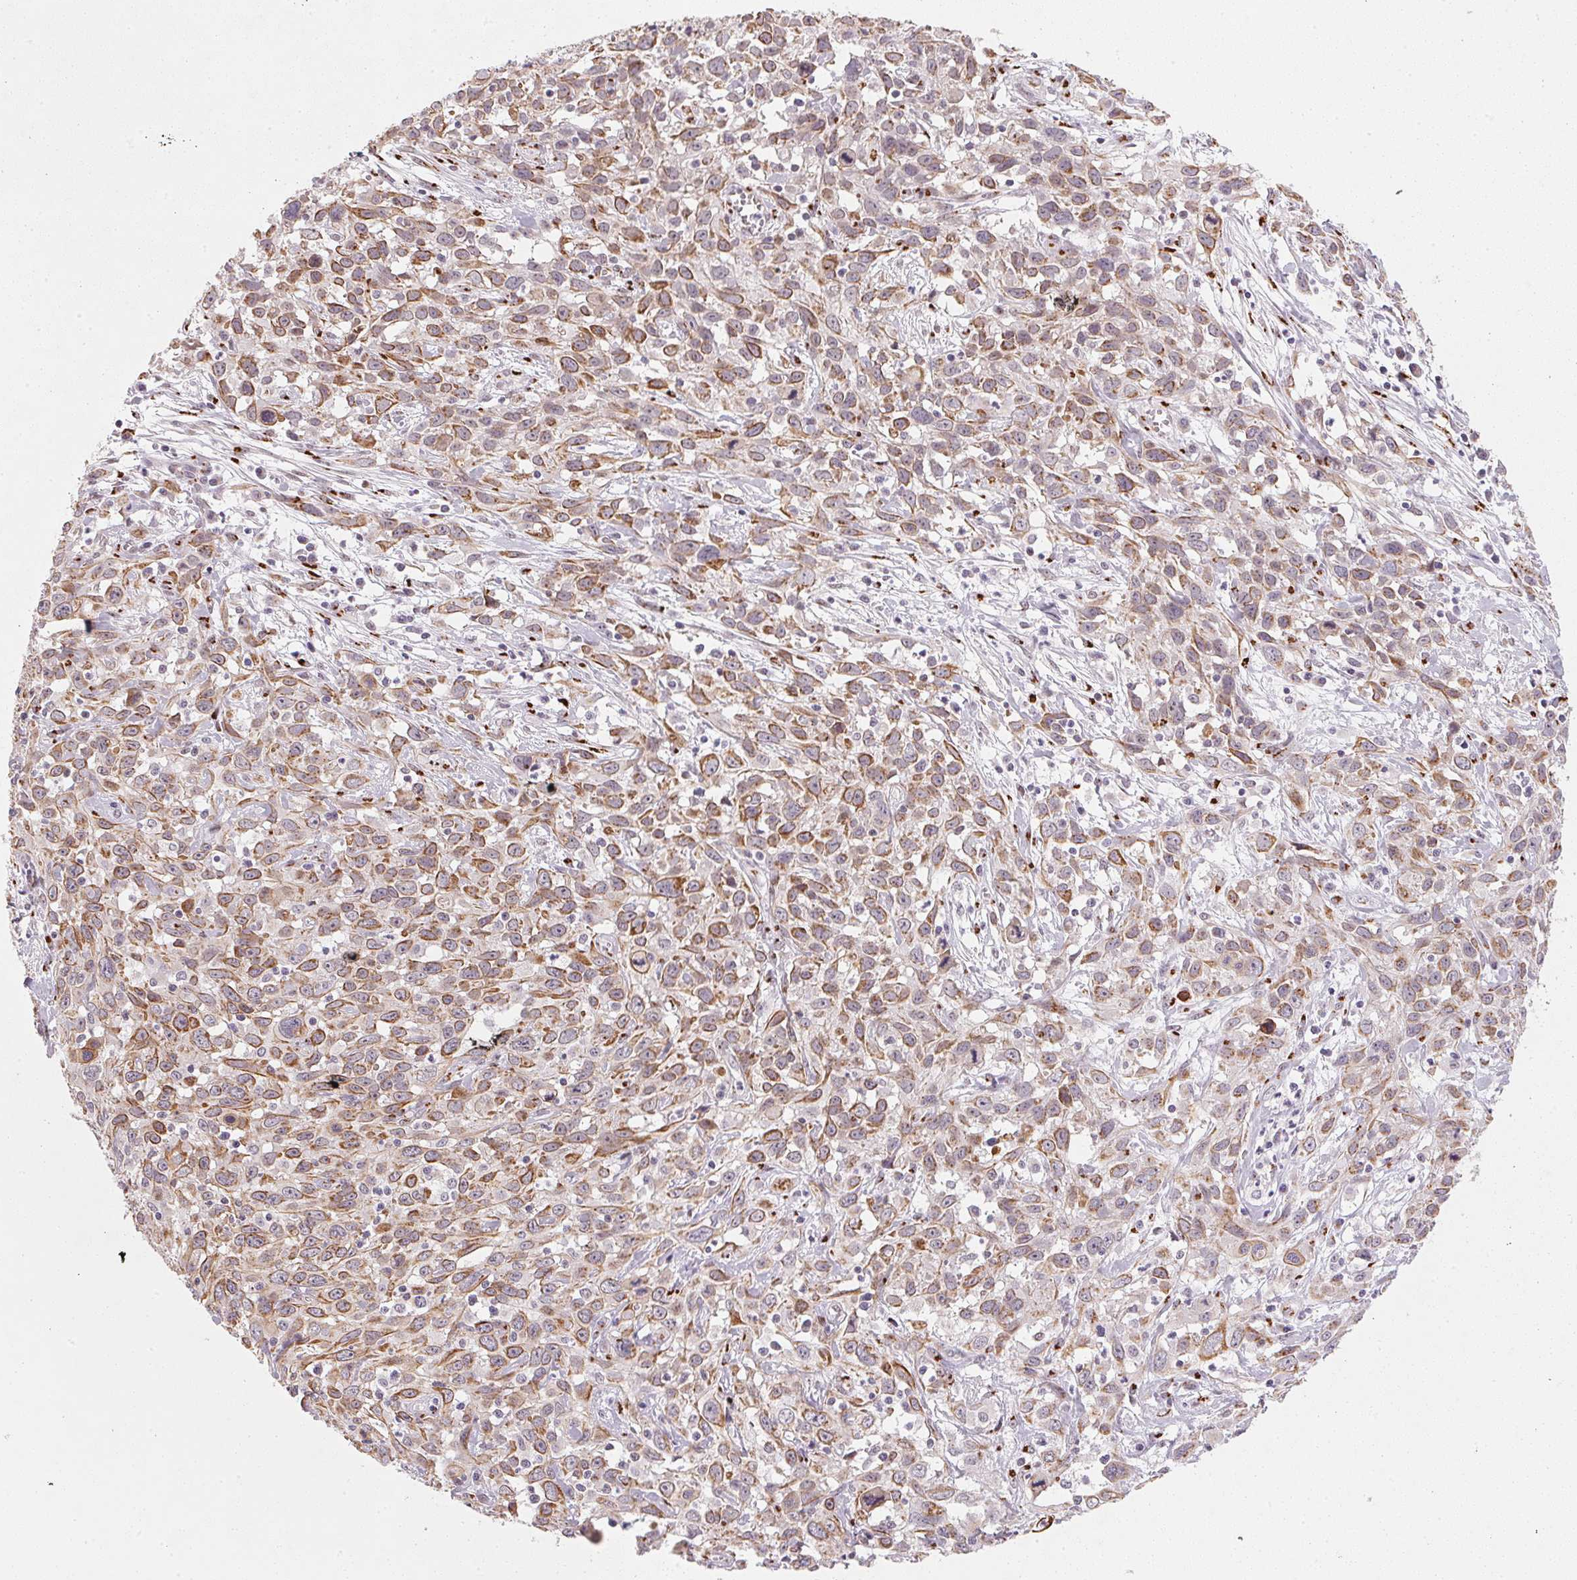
{"staining": {"intensity": "strong", "quantity": "25%-75%", "location": "cytoplasmic/membranous"}, "tissue": "cervical cancer", "cell_type": "Tumor cells", "image_type": "cancer", "snomed": [{"axis": "morphology", "description": "Squamous cell carcinoma, NOS"}, {"axis": "topography", "description": "Cervix"}], "caption": "The micrograph displays a brown stain indicating the presence of a protein in the cytoplasmic/membranous of tumor cells in cervical cancer. Nuclei are stained in blue.", "gene": "RAB22A", "patient": {"sex": "female", "age": 38}}